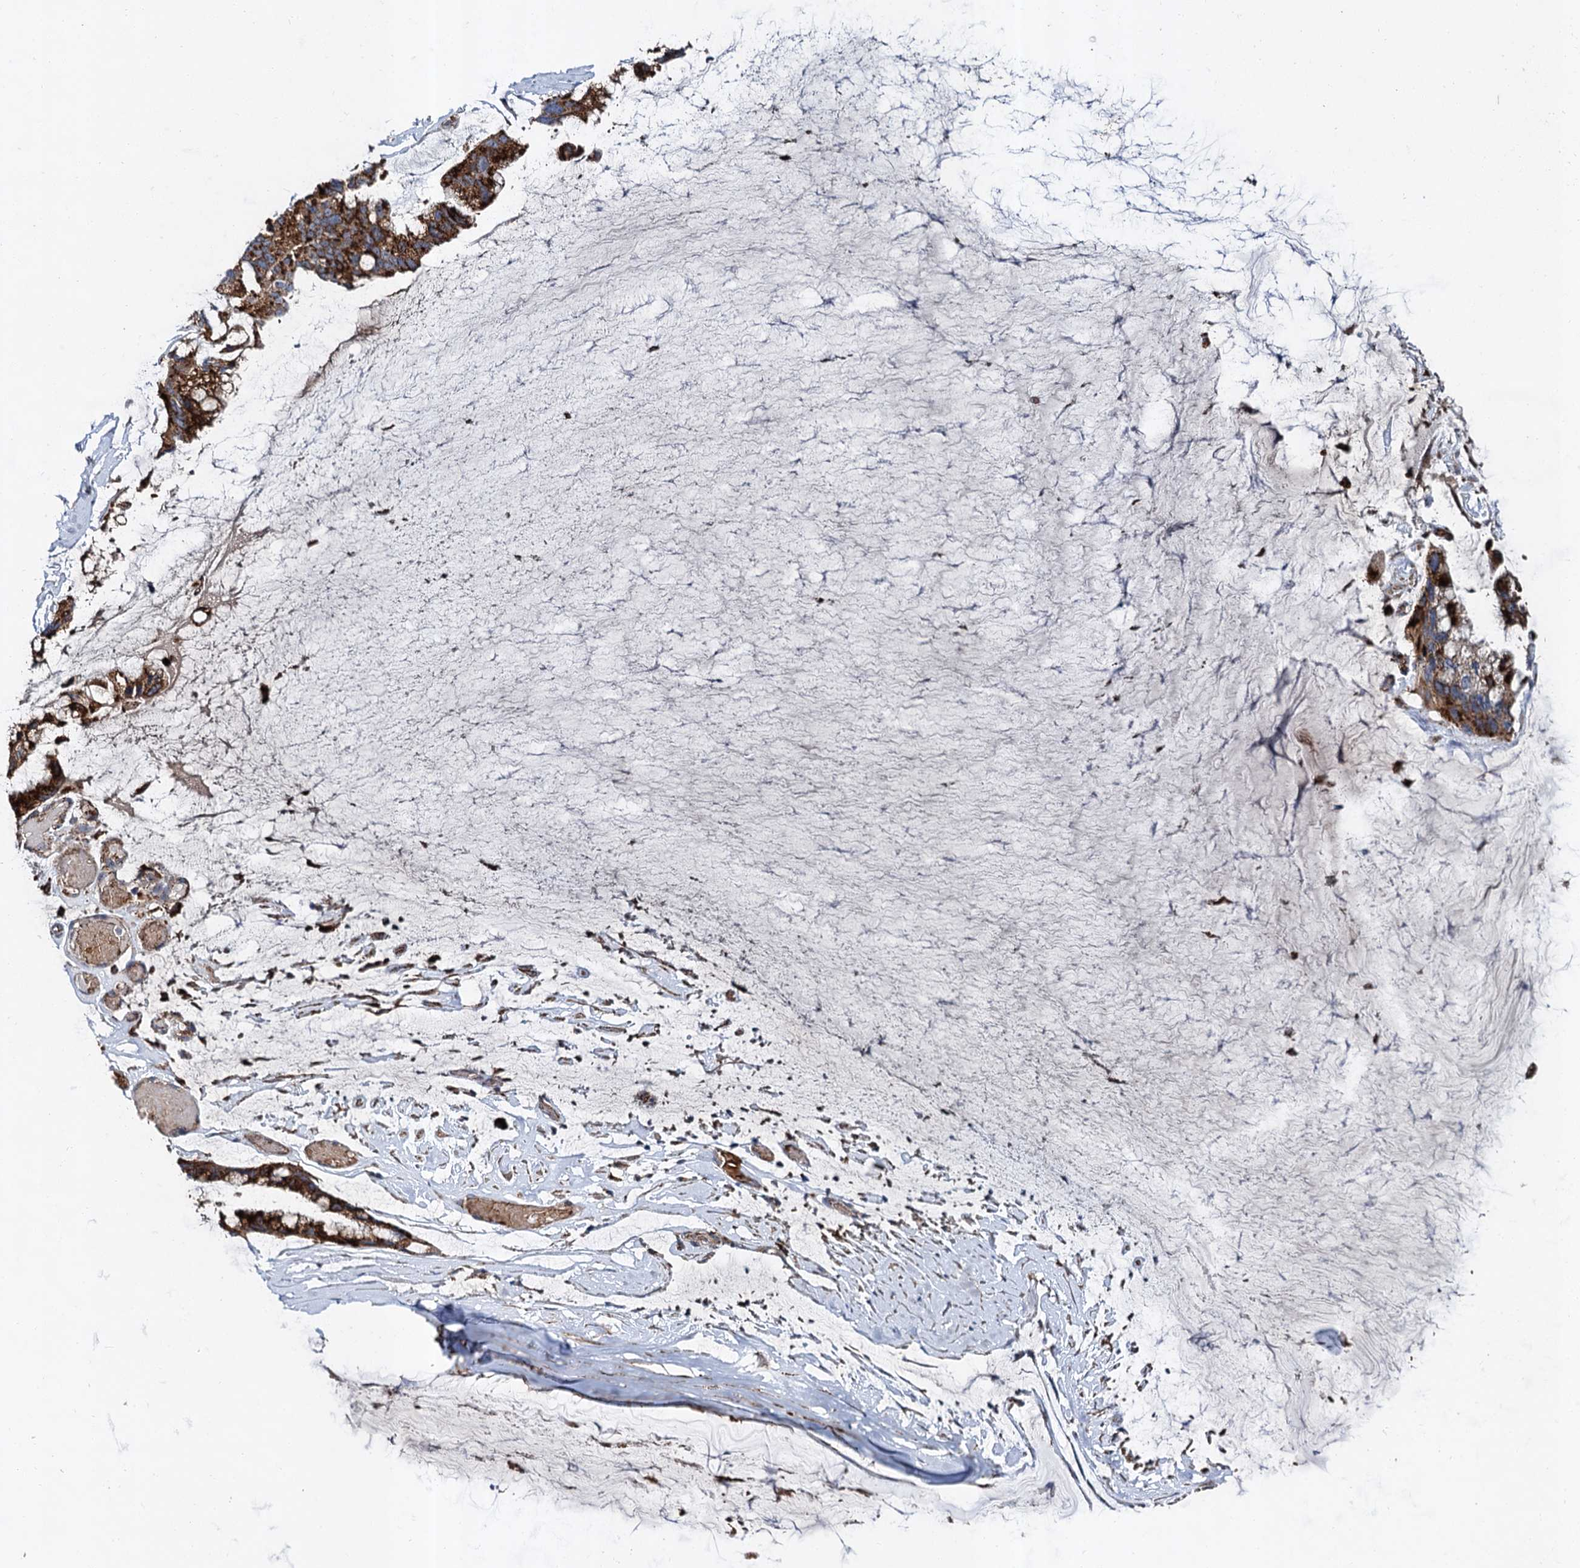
{"staining": {"intensity": "strong", "quantity": ">75%", "location": "cytoplasmic/membranous"}, "tissue": "ovarian cancer", "cell_type": "Tumor cells", "image_type": "cancer", "snomed": [{"axis": "morphology", "description": "Cystadenocarcinoma, mucinous, NOS"}, {"axis": "topography", "description": "Ovary"}], "caption": "Strong cytoplasmic/membranous protein staining is identified in approximately >75% of tumor cells in ovarian mucinous cystadenocarcinoma.", "gene": "GBA1", "patient": {"sex": "female", "age": 39}}